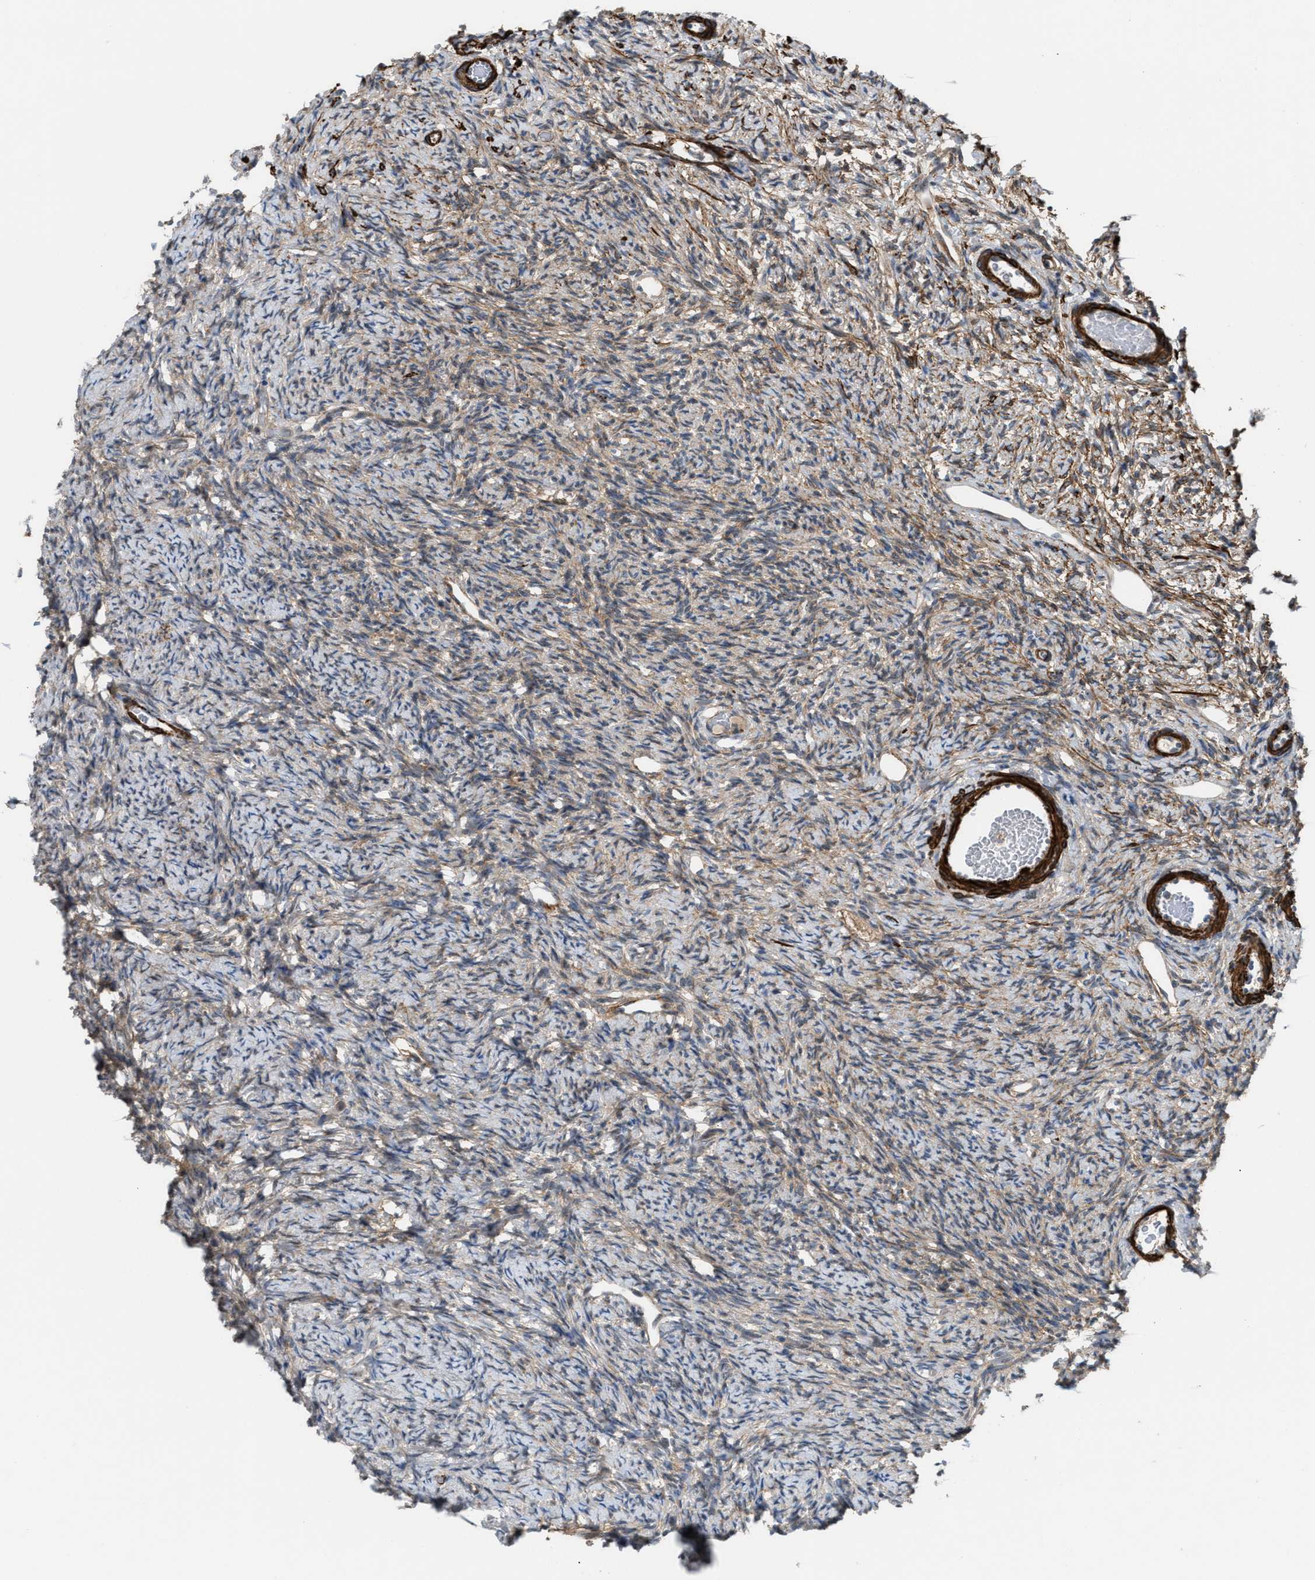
{"staining": {"intensity": "weak", "quantity": ">75%", "location": "cytoplasmic/membranous"}, "tissue": "ovary", "cell_type": "Ovarian stroma cells", "image_type": "normal", "snomed": [{"axis": "morphology", "description": "Normal tissue, NOS"}, {"axis": "topography", "description": "Ovary"}], "caption": "An immunohistochemistry photomicrograph of benign tissue is shown. Protein staining in brown highlights weak cytoplasmic/membranous positivity in ovary within ovarian stroma cells. Using DAB (3,3'-diaminobenzidine) (brown) and hematoxylin (blue) stains, captured at high magnification using brightfield microscopy.", "gene": "NQO2", "patient": {"sex": "female", "age": 33}}